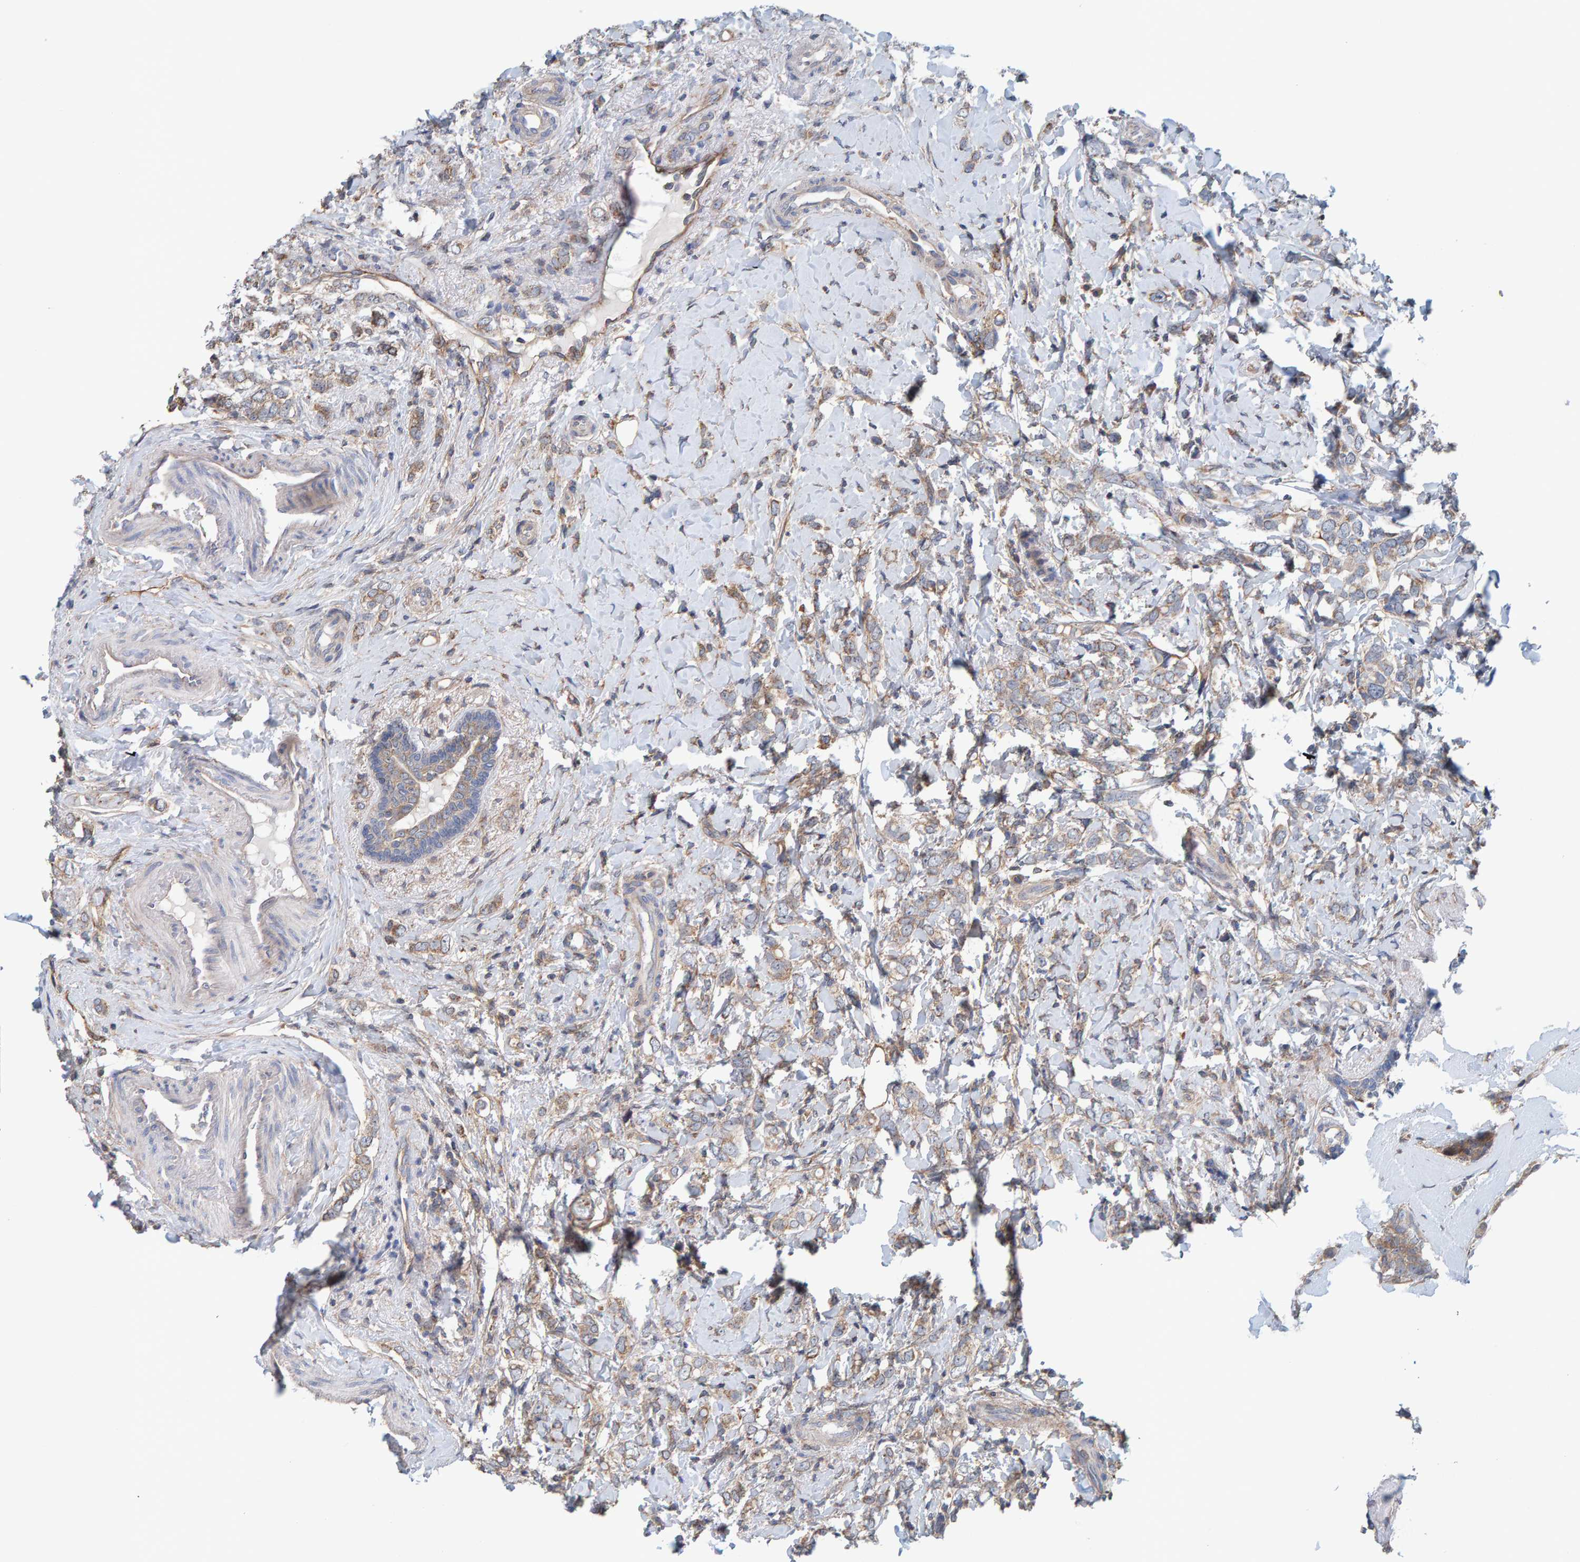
{"staining": {"intensity": "weak", "quantity": ">75%", "location": "cytoplasmic/membranous"}, "tissue": "breast cancer", "cell_type": "Tumor cells", "image_type": "cancer", "snomed": [{"axis": "morphology", "description": "Normal tissue, NOS"}, {"axis": "morphology", "description": "Lobular carcinoma"}, {"axis": "topography", "description": "Breast"}], "caption": "Immunohistochemistry (IHC) staining of lobular carcinoma (breast), which shows low levels of weak cytoplasmic/membranous expression in approximately >75% of tumor cells indicating weak cytoplasmic/membranous protein expression. The staining was performed using DAB (3,3'-diaminobenzidine) (brown) for protein detection and nuclei were counterstained in hematoxylin (blue).", "gene": "RGP1", "patient": {"sex": "female", "age": 47}}